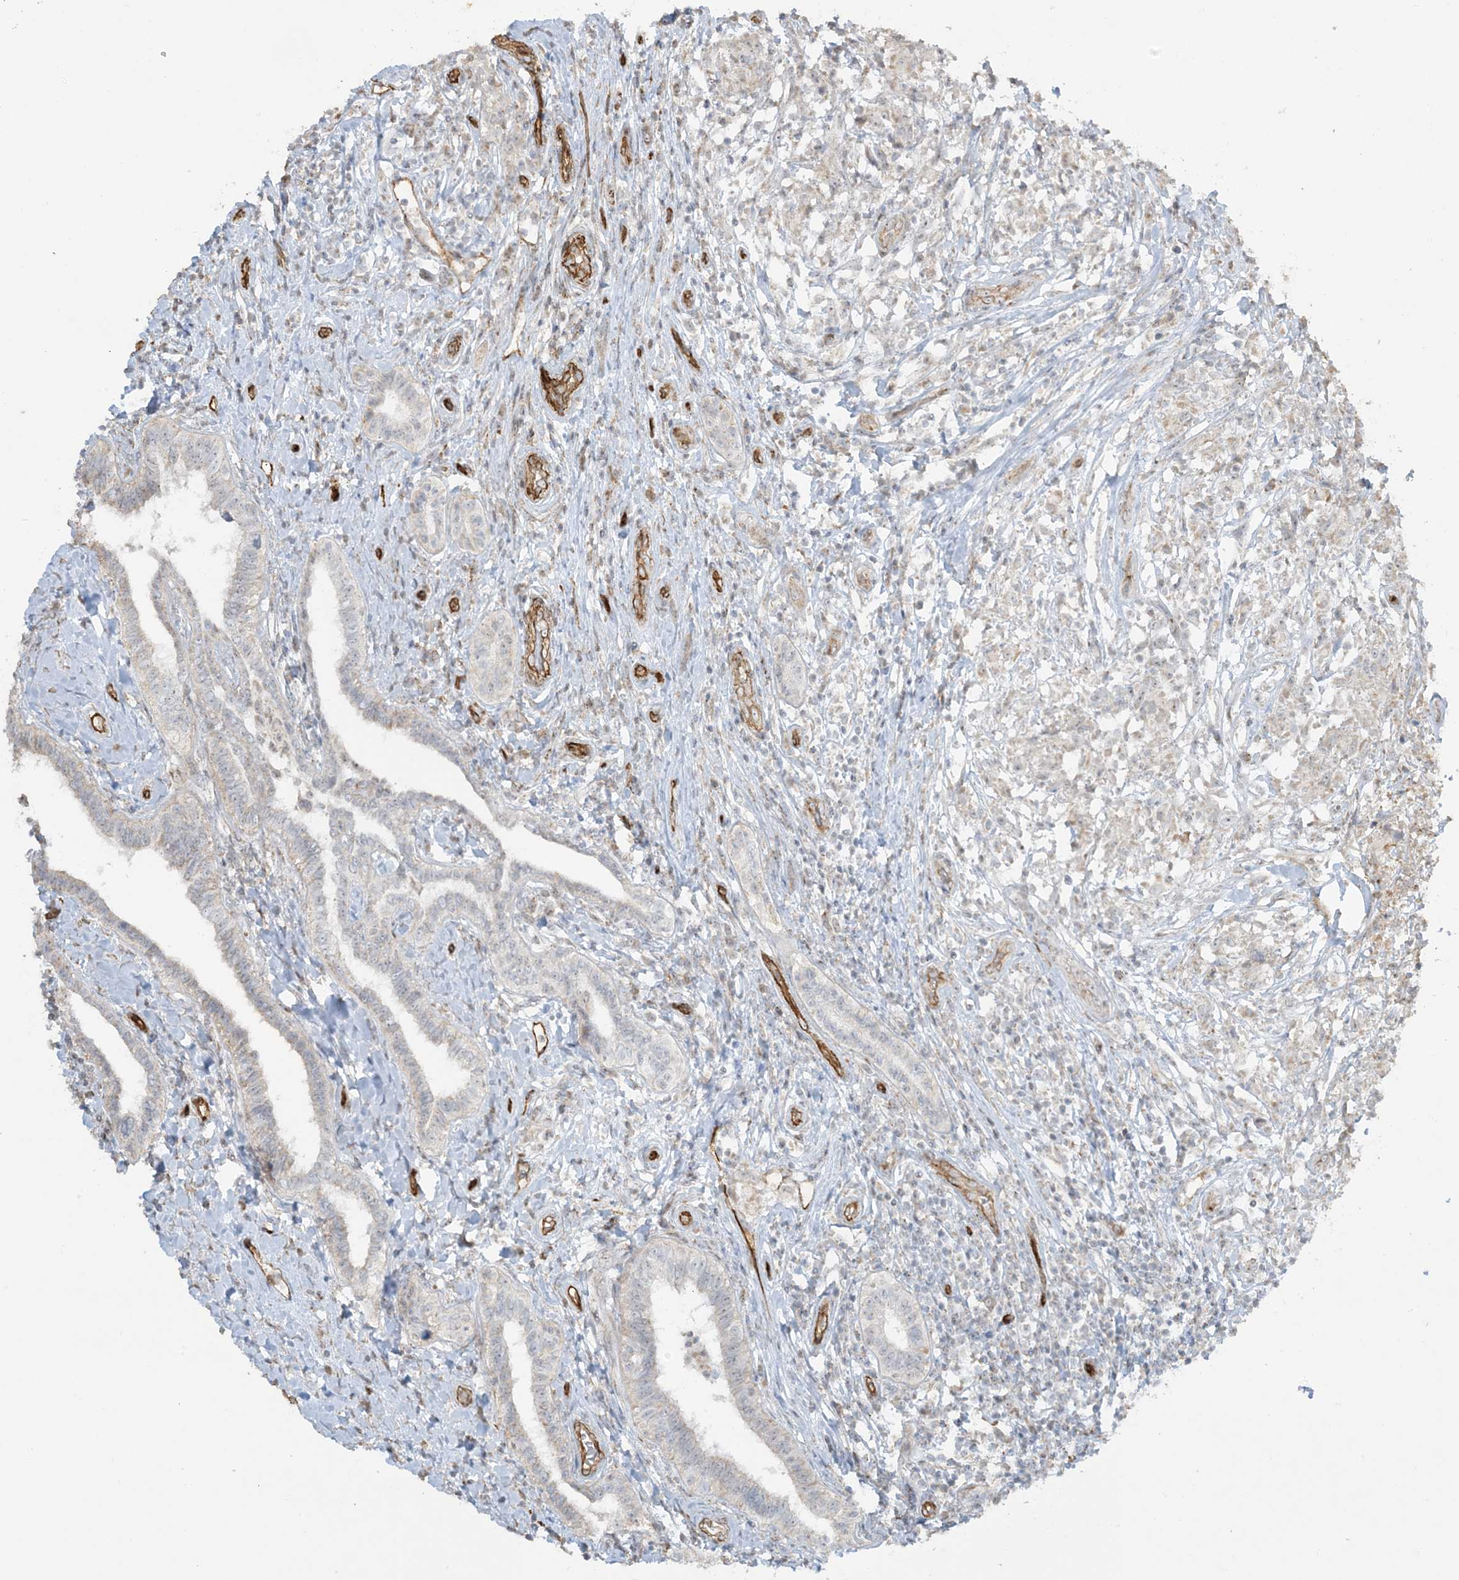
{"staining": {"intensity": "negative", "quantity": "none", "location": "none"}, "tissue": "testis cancer", "cell_type": "Tumor cells", "image_type": "cancer", "snomed": [{"axis": "morphology", "description": "Seminoma, NOS"}, {"axis": "topography", "description": "Testis"}], "caption": "The image displays no staining of tumor cells in testis cancer (seminoma).", "gene": "AGA", "patient": {"sex": "male", "age": 49}}